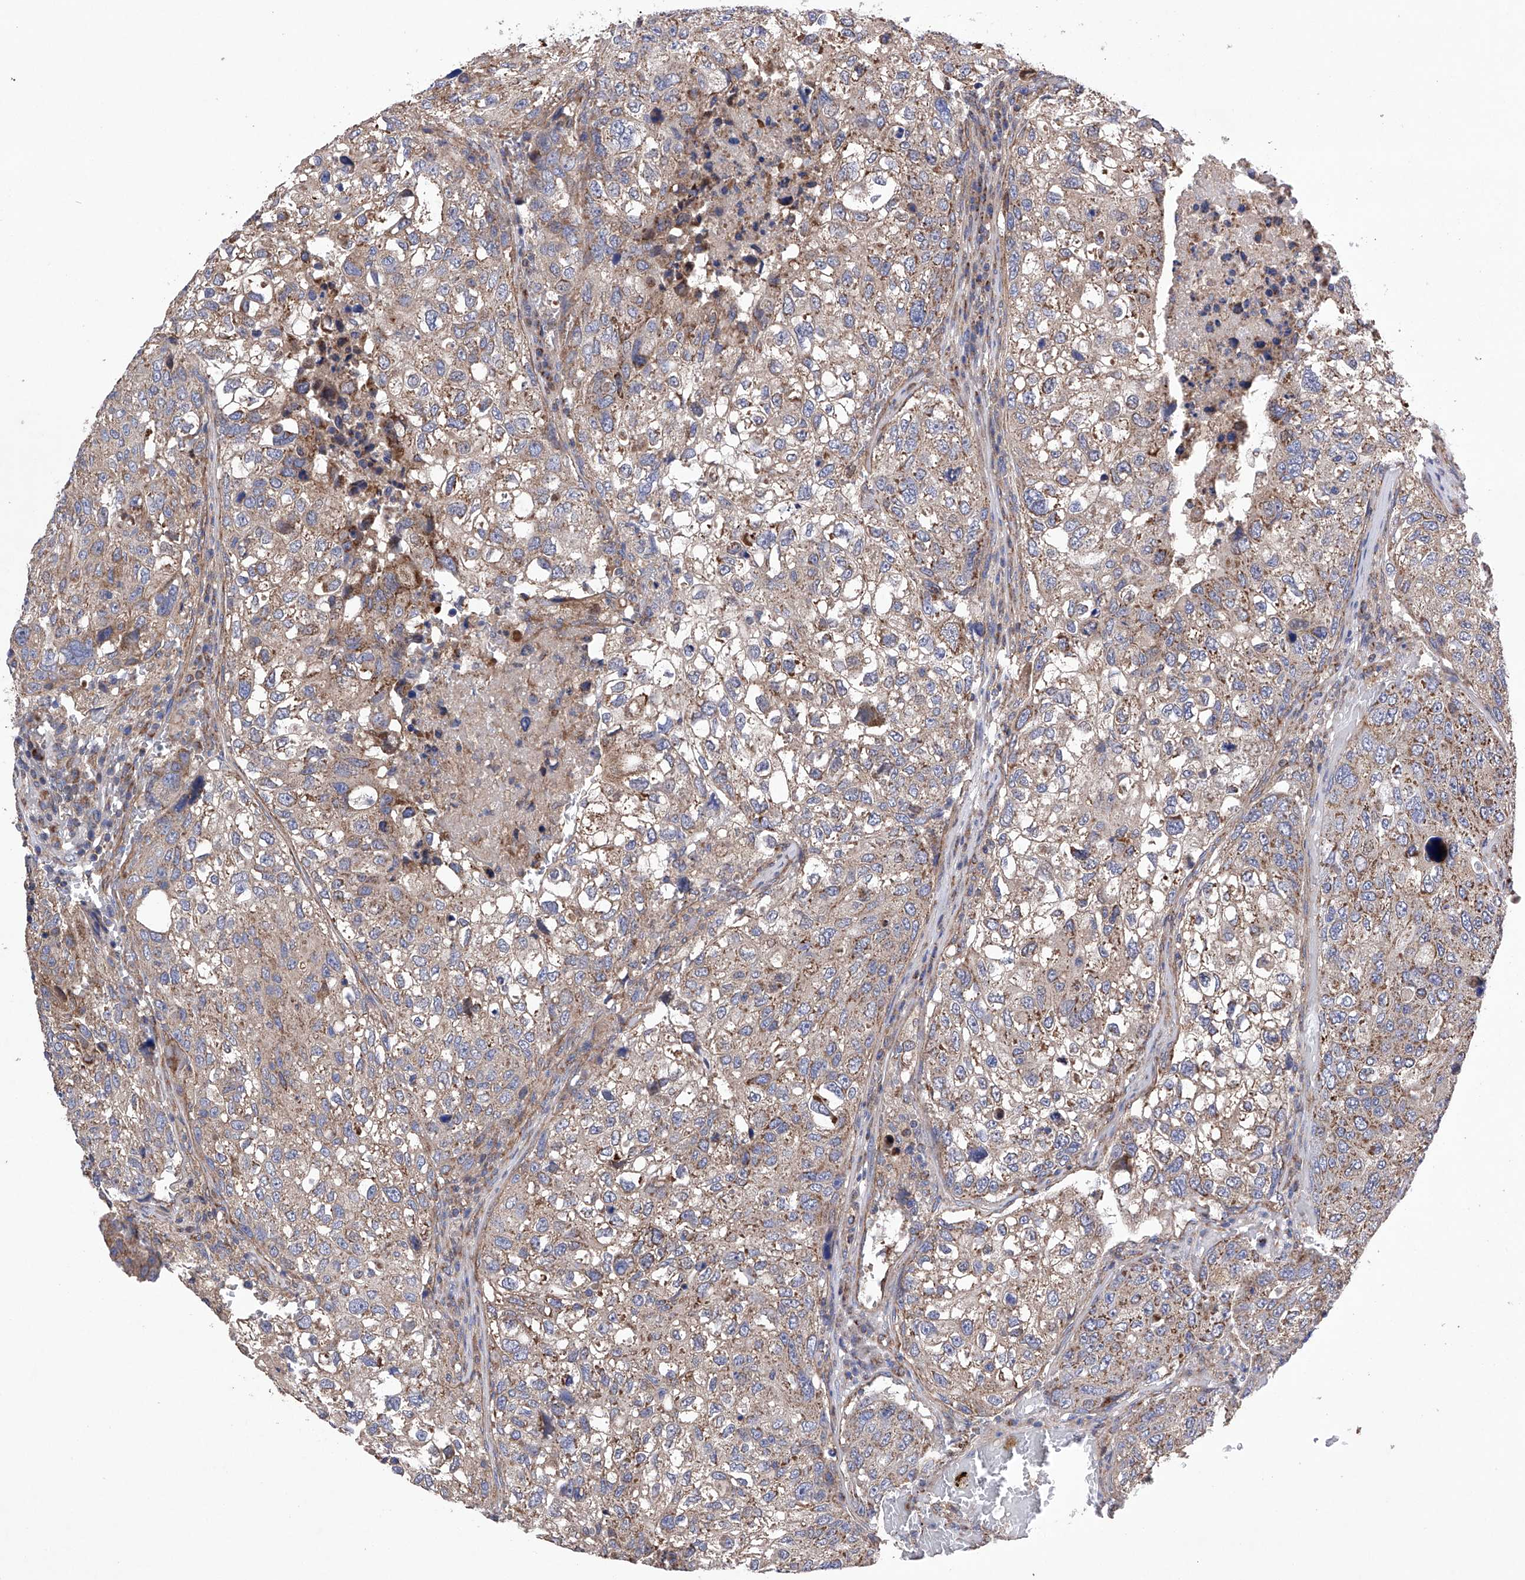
{"staining": {"intensity": "weak", "quantity": ">75%", "location": "cytoplasmic/membranous"}, "tissue": "urothelial cancer", "cell_type": "Tumor cells", "image_type": "cancer", "snomed": [{"axis": "morphology", "description": "Urothelial carcinoma, High grade"}, {"axis": "topography", "description": "Lymph node"}, {"axis": "topography", "description": "Urinary bladder"}], "caption": "Tumor cells demonstrate low levels of weak cytoplasmic/membranous expression in approximately >75% of cells in urothelial cancer.", "gene": "EFCAB2", "patient": {"sex": "male", "age": 51}}